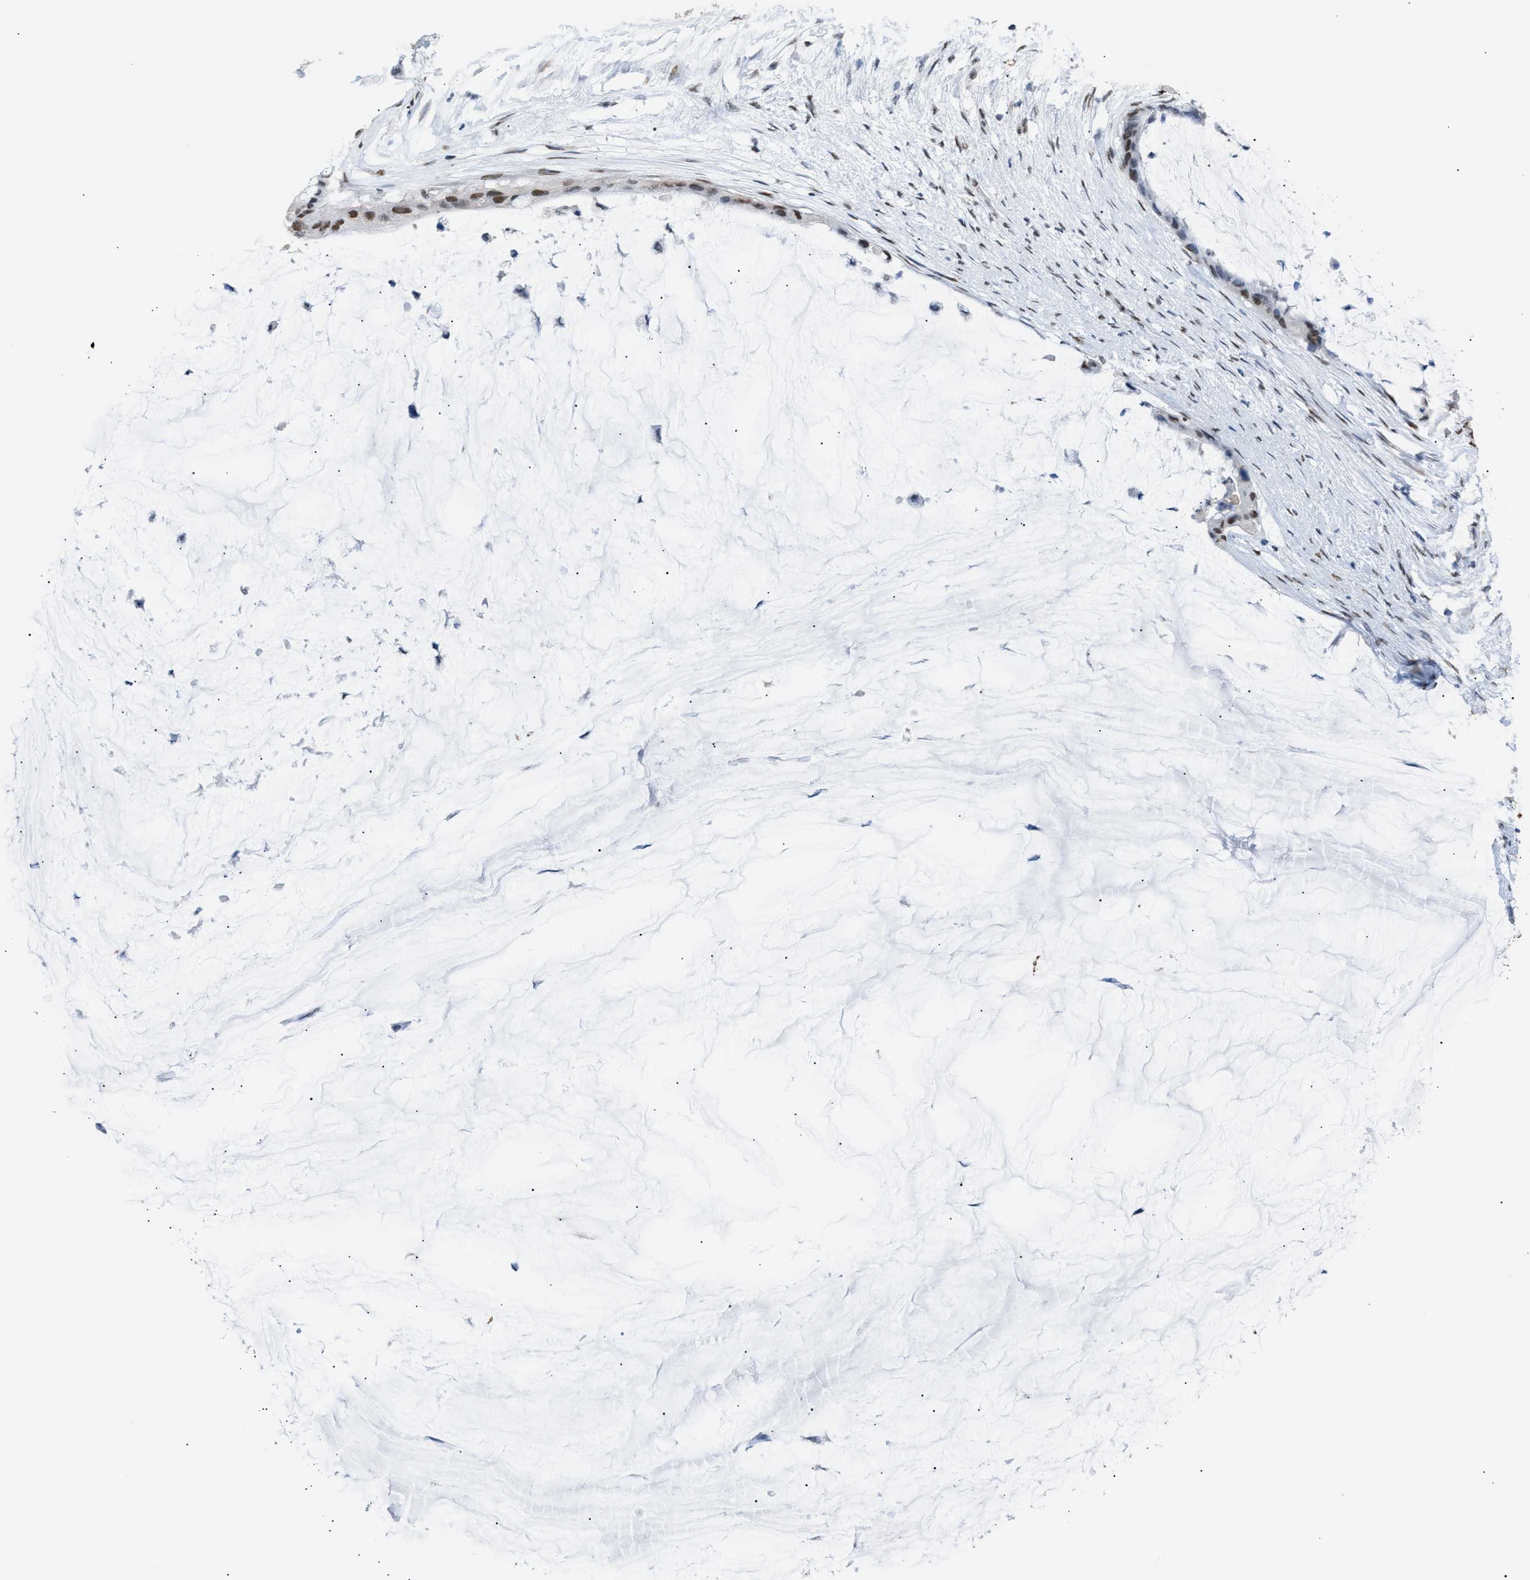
{"staining": {"intensity": "moderate", "quantity": ">75%", "location": "nuclear"}, "tissue": "pancreatic cancer", "cell_type": "Tumor cells", "image_type": "cancer", "snomed": [{"axis": "morphology", "description": "Adenocarcinoma, NOS"}, {"axis": "topography", "description": "Pancreas"}], "caption": "This is a histology image of immunohistochemistry staining of pancreatic adenocarcinoma, which shows moderate expression in the nuclear of tumor cells.", "gene": "CCAR2", "patient": {"sex": "male", "age": 41}}